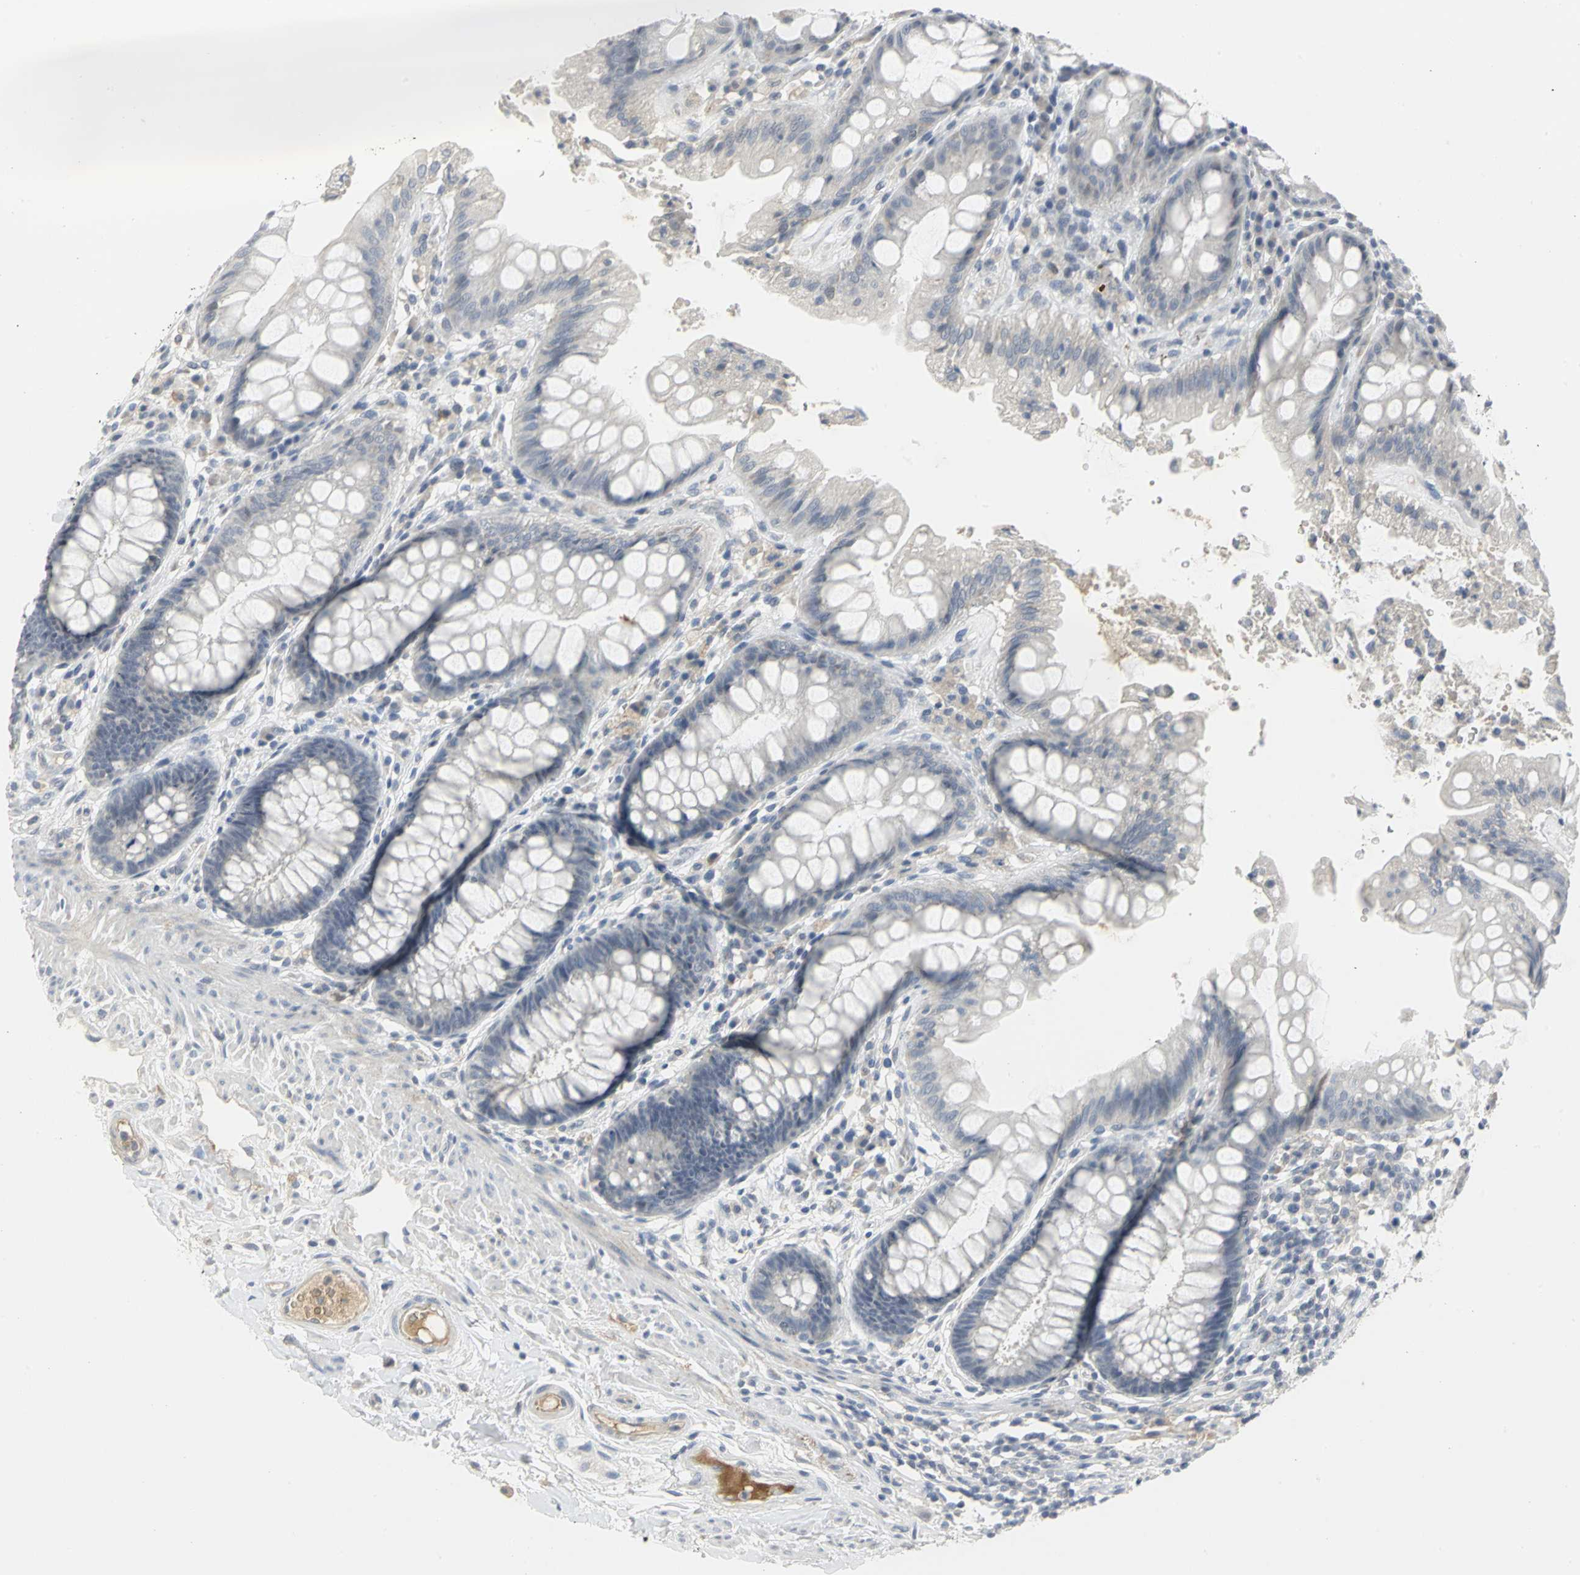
{"staining": {"intensity": "negative", "quantity": "none", "location": "none"}, "tissue": "rectum", "cell_type": "Glandular cells", "image_type": "normal", "snomed": [{"axis": "morphology", "description": "Normal tissue, NOS"}, {"axis": "topography", "description": "Rectum"}], "caption": "Photomicrograph shows no significant protein expression in glandular cells of benign rectum.", "gene": "ZIC1", "patient": {"sex": "female", "age": 46}}